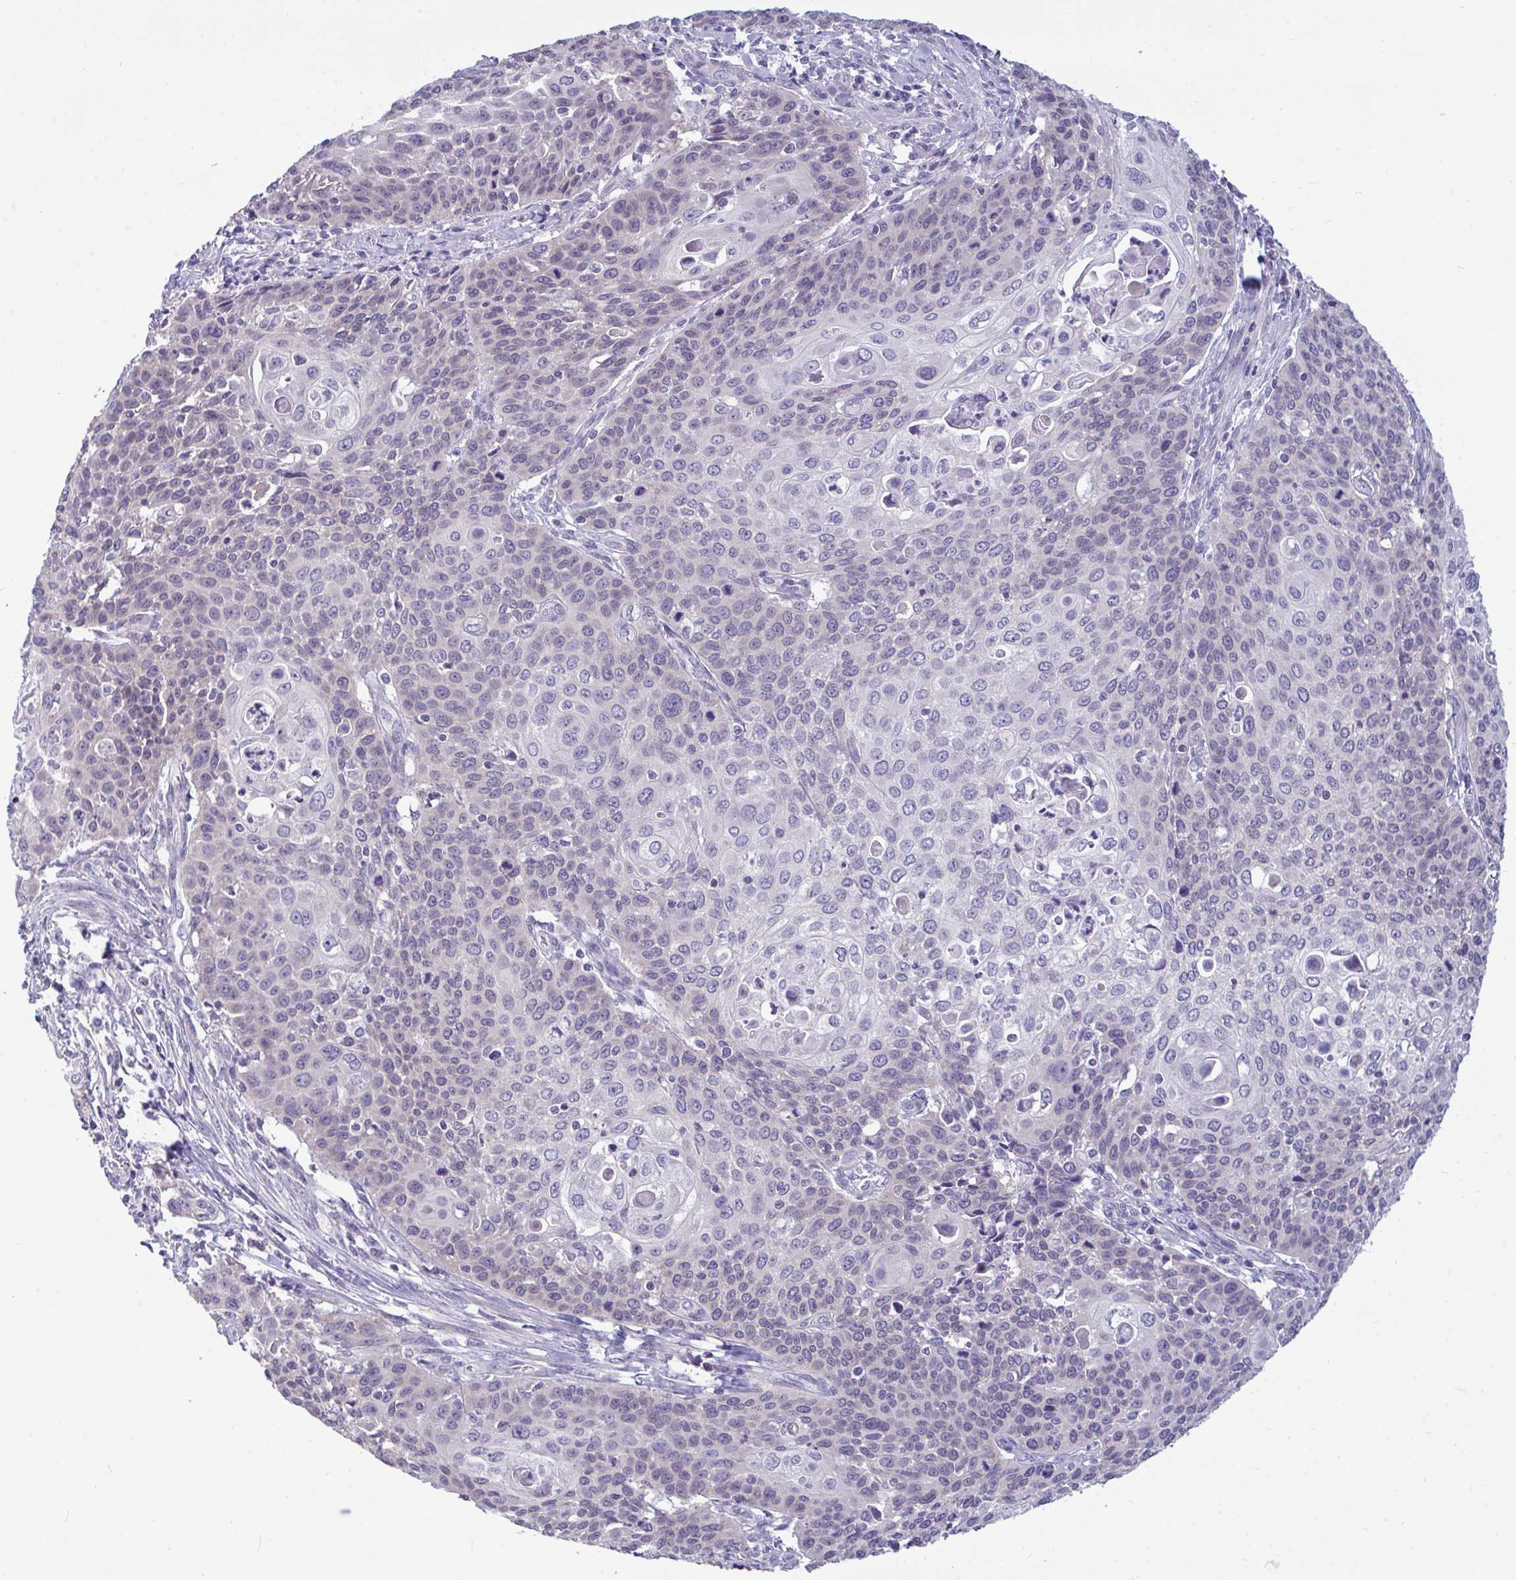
{"staining": {"intensity": "negative", "quantity": "none", "location": "none"}, "tissue": "cervical cancer", "cell_type": "Tumor cells", "image_type": "cancer", "snomed": [{"axis": "morphology", "description": "Squamous cell carcinoma, NOS"}, {"axis": "topography", "description": "Cervix"}], "caption": "A micrograph of human cervical cancer is negative for staining in tumor cells.", "gene": "PIGK", "patient": {"sex": "female", "age": 65}}